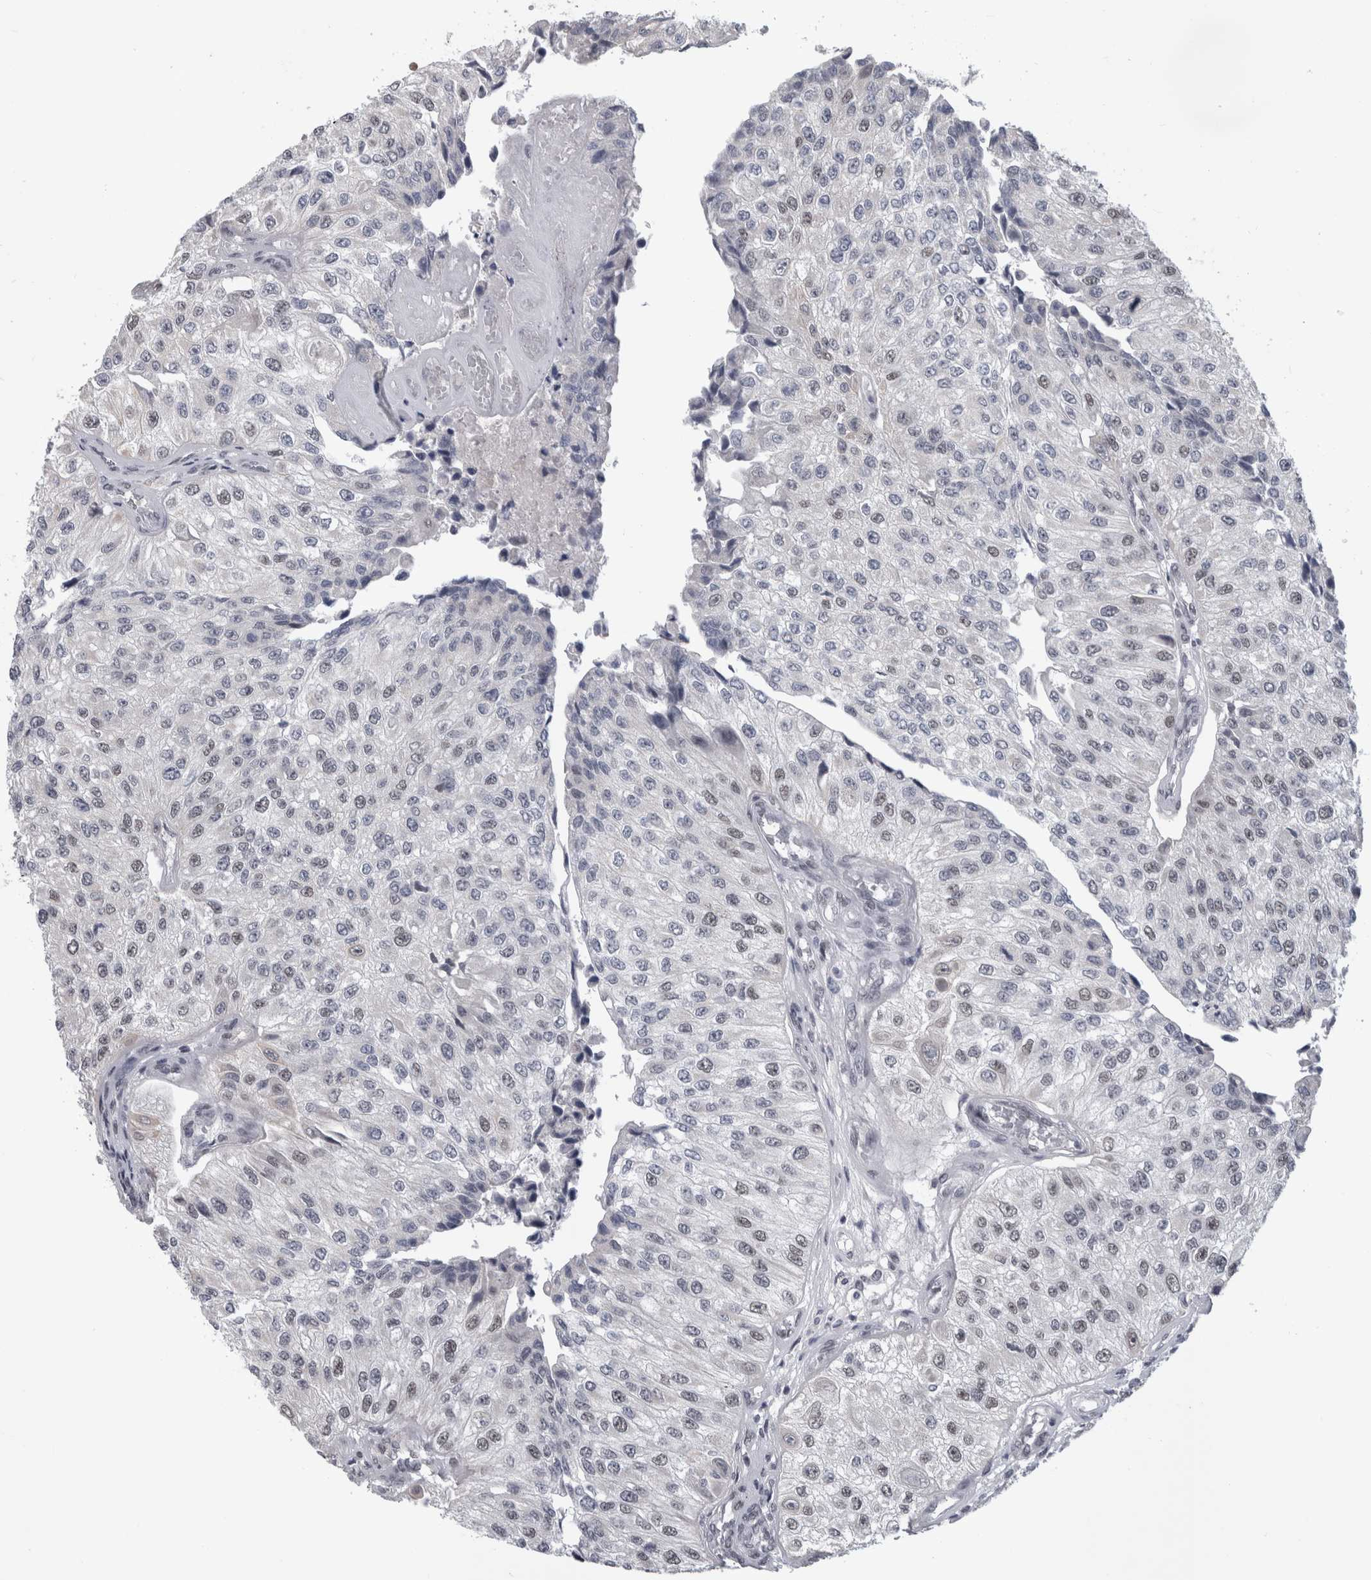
{"staining": {"intensity": "weak", "quantity": "<25%", "location": "nuclear"}, "tissue": "urothelial cancer", "cell_type": "Tumor cells", "image_type": "cancer", "snomed": [{"axis": "morphology", "description": "Urothelial carcinoma, High grade"}, {"axis": "topography", "description": "Kidney"}, {"axis": "topography", "description": "Urinary bladder"}], "caption": "A photomicrograph of human urothelial cancer is negative for staining in tumor cells. The staining is performed using DAB (3,3'-diaminobenzidine) brown chromogen with nuclei counter-stained in using hematoxylin.", "gene": "ARID4B", "patient": {"sex": "male", "age": 77}}